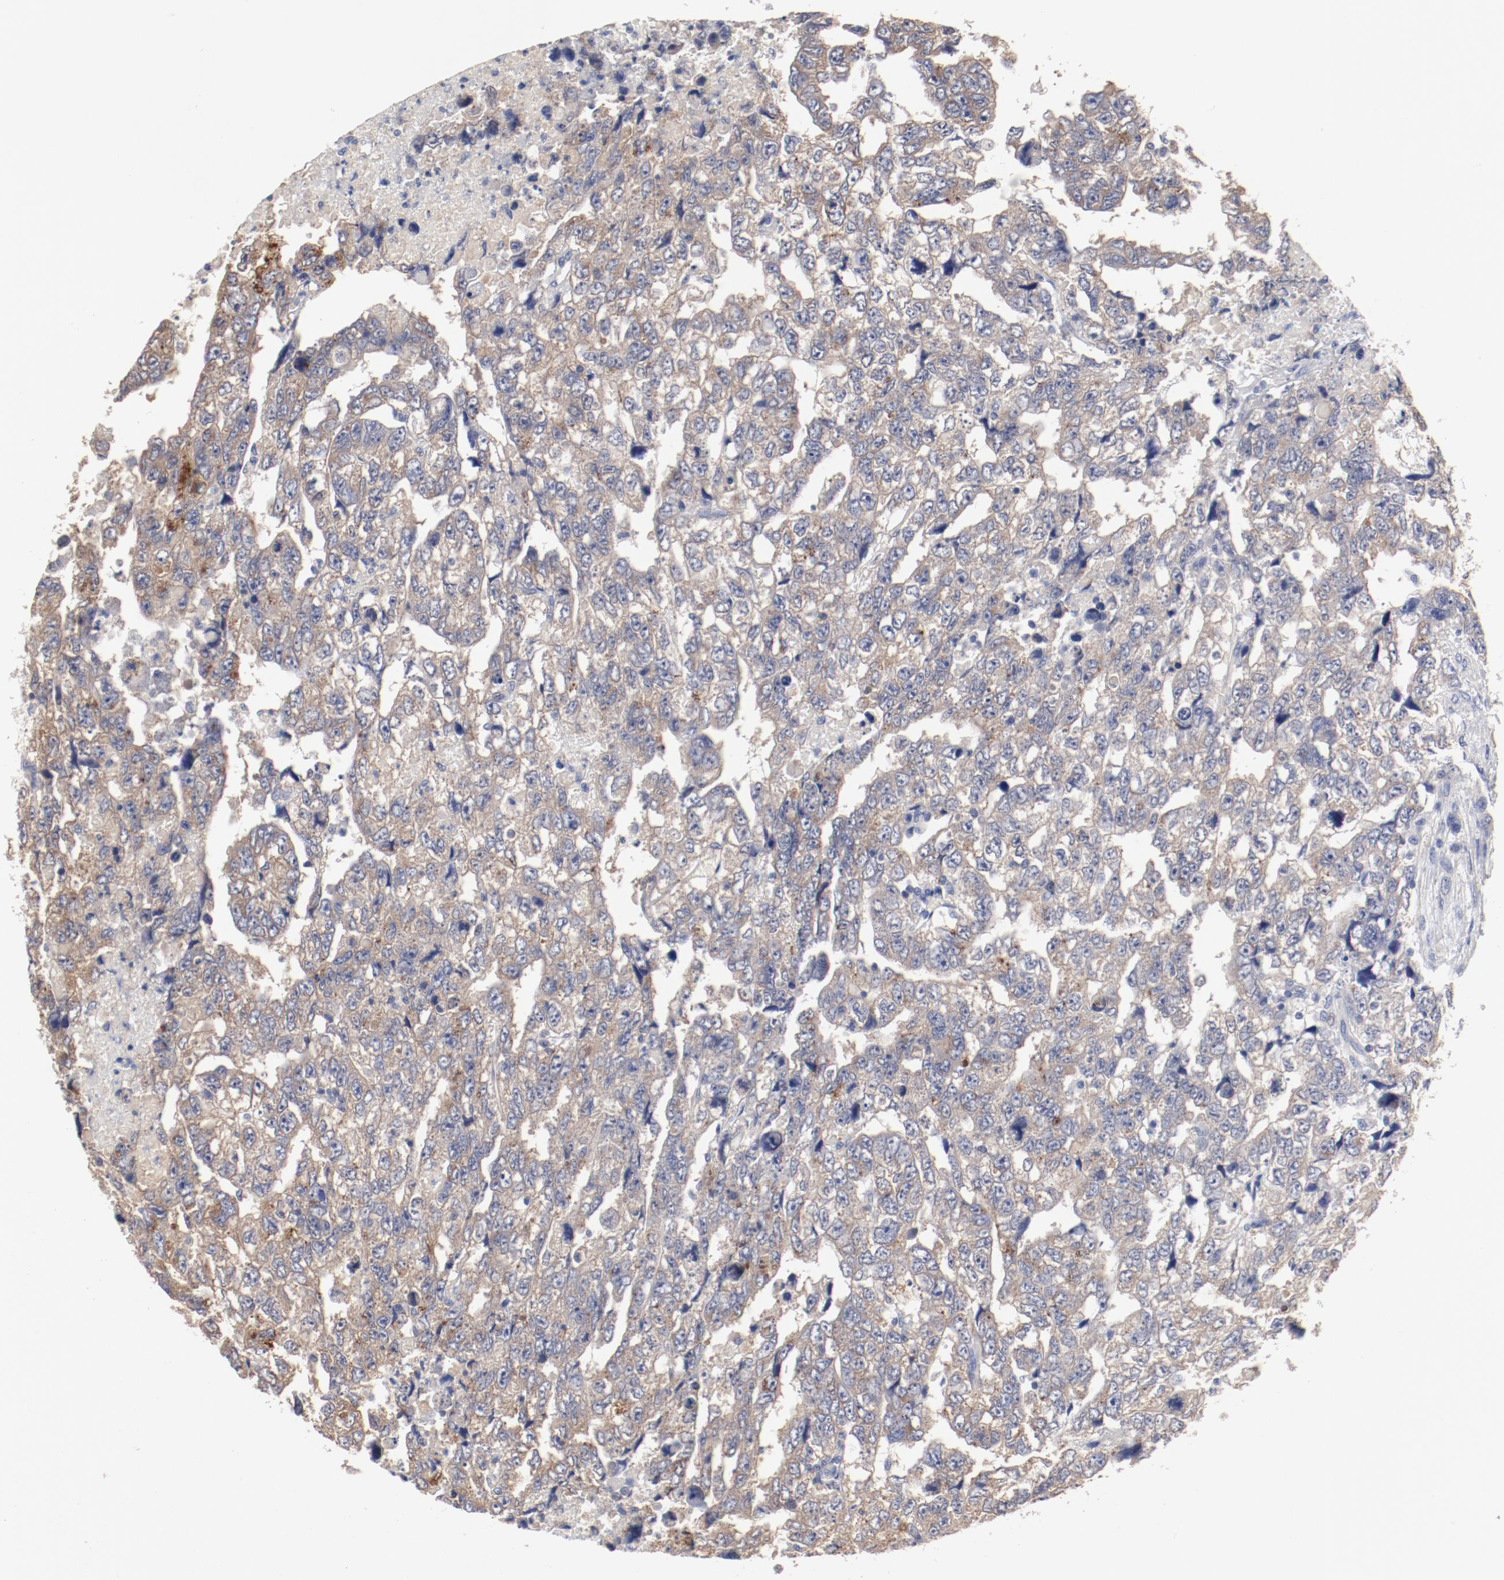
{"staining": {"intensity": "weak", "quantity": ">75%", "location": "cytoplasmic/membranous"}, "tissue": "testis cancer", "cell_type": "Tumor cells", "image_type": "cancer", "snomed": [{"axis": "morphology", "description": "Carcinoma, Embryonal, NOS"}, {"axis": "topography", "description": "Testis"}], "caption": "Tumor cells exhibit low levels of weak cytoplasmic/membranous expression in about >75% of cells in testis cancer (embryonal carcinoma).", "gene": "GPR143", "patient": {"sex": "male", "age": 36}}